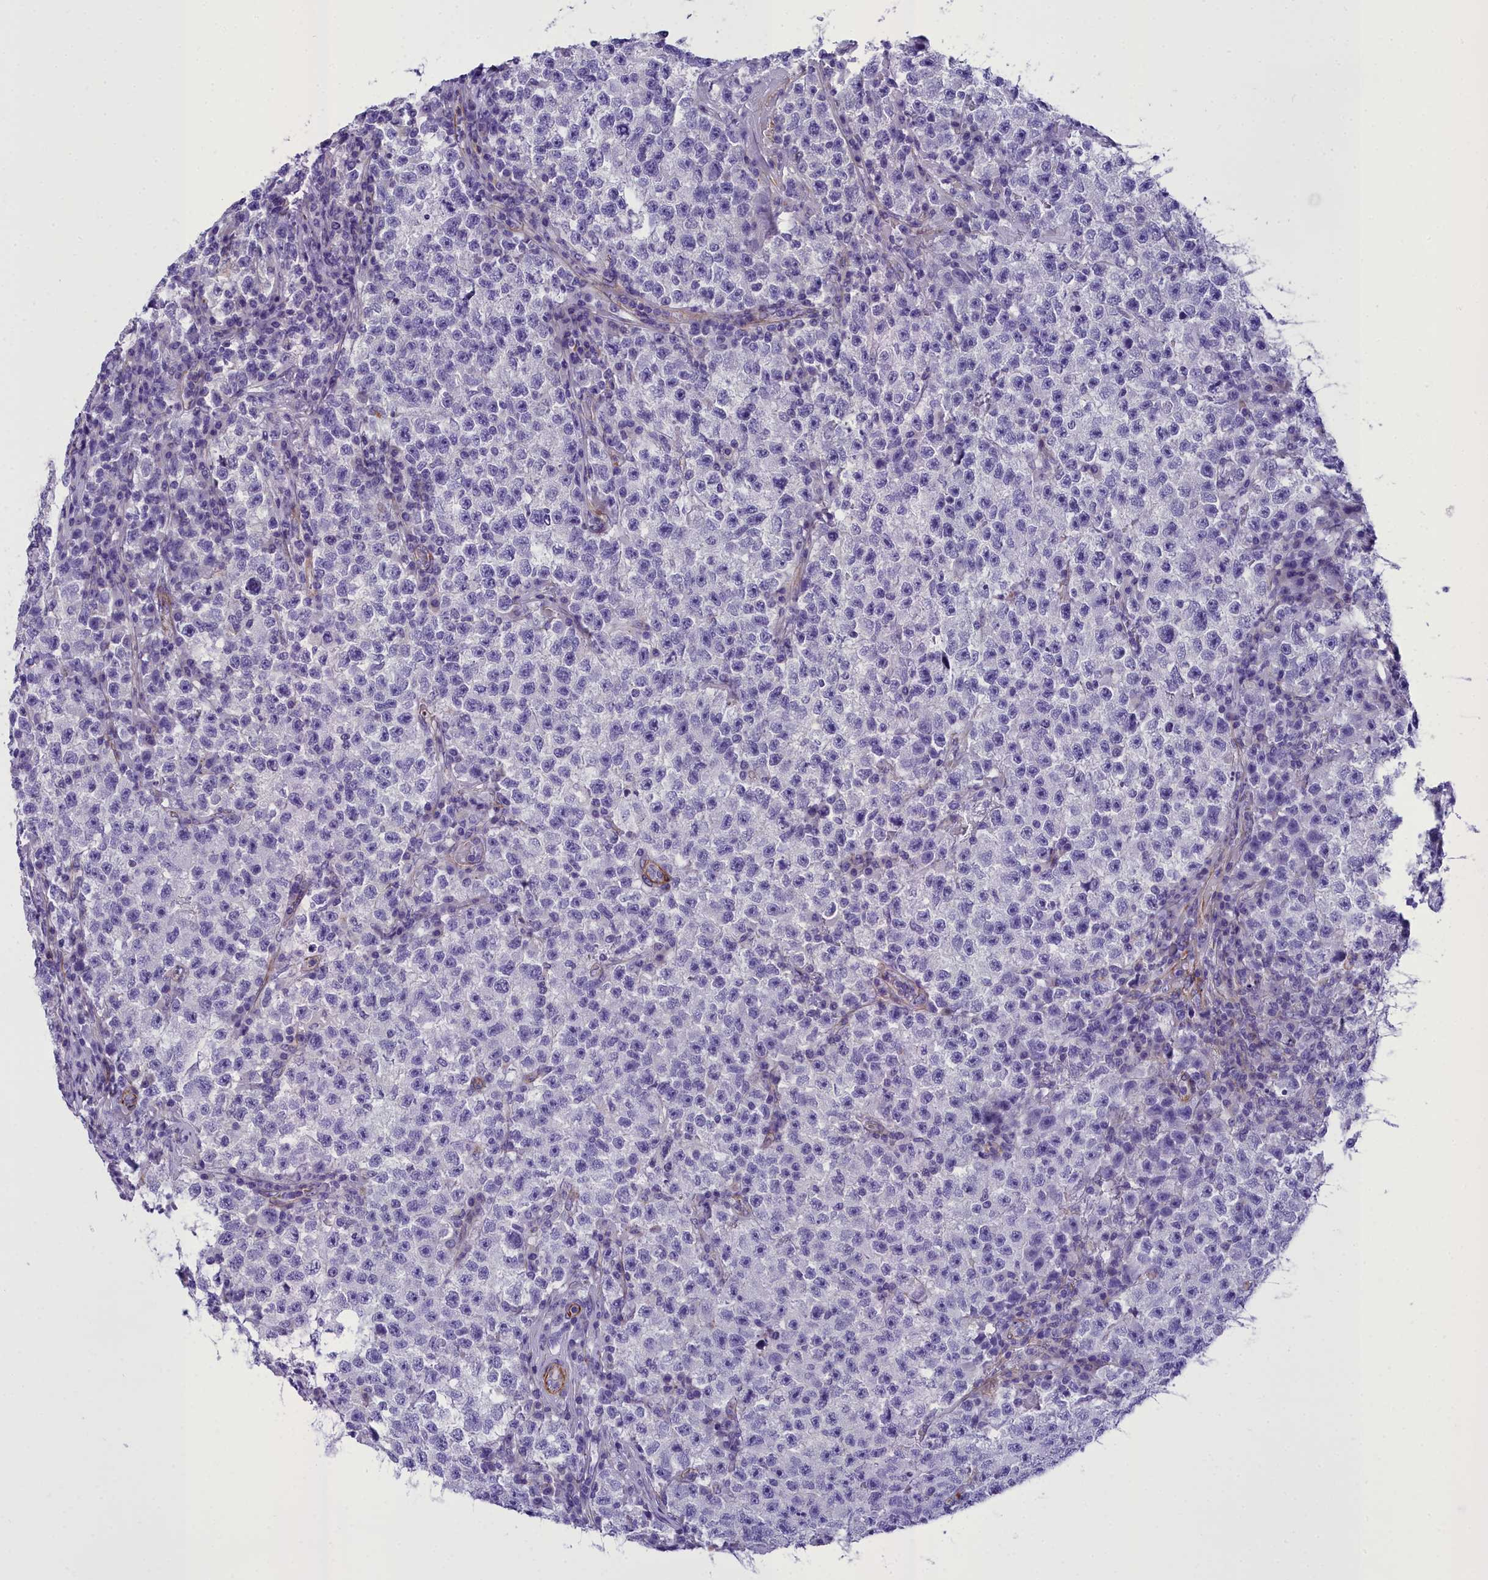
{"staining": {"intensity": "negative", "quantity": "none", "location": "none"}, "tissue": "testis cancer", "cell_type": "Tumor cells", "image_type": "cancer", "snomed": [{"axis": "morphology", "description": "Seminoma, NOS"}, {"axis": "topography", "description": "Testis"}], "caption": "IHC histopathology image of testis seminoma stained for a protein (brown), which exhibits no staining in tumor cells.", "gene": "GFRA1", "patient": {"sex": "male", "age": 22}}